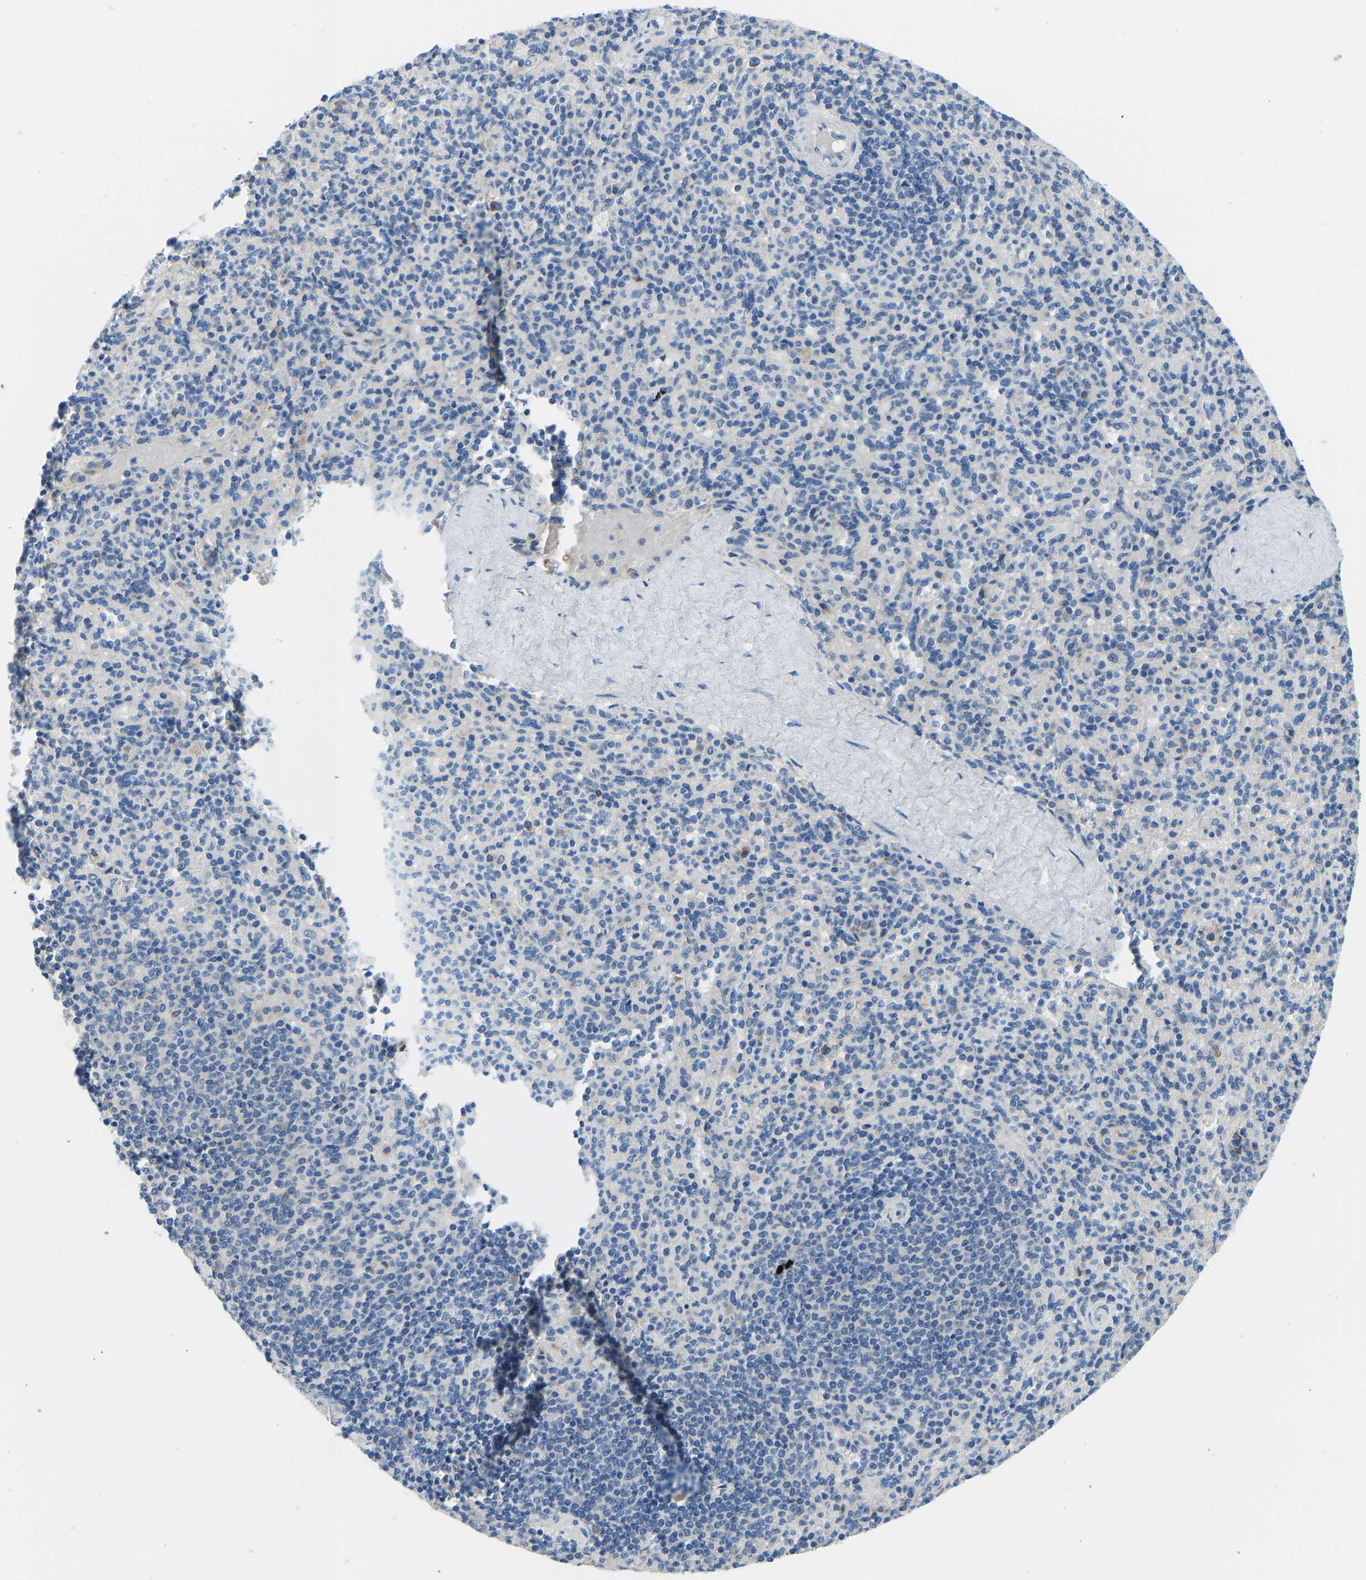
{"staining": {"intensity": "negative", "quantity": "none", "location": "none"}, "tissue": "spleen", "cell_type": "Cells in red pulp", "image_type": "normal", "snomed": [{"axis": "morphology", "description": "Normal tissue, NOS"}, {"axis": "topography", "description": "Spleen"}], "caption": "DAB immunohistochemical staining of unremarkable spleen demonstrates no significant positivity in cells in red pulp.", "gene": "COL15A1", "patient": {"sex": "male", "age": 36}}